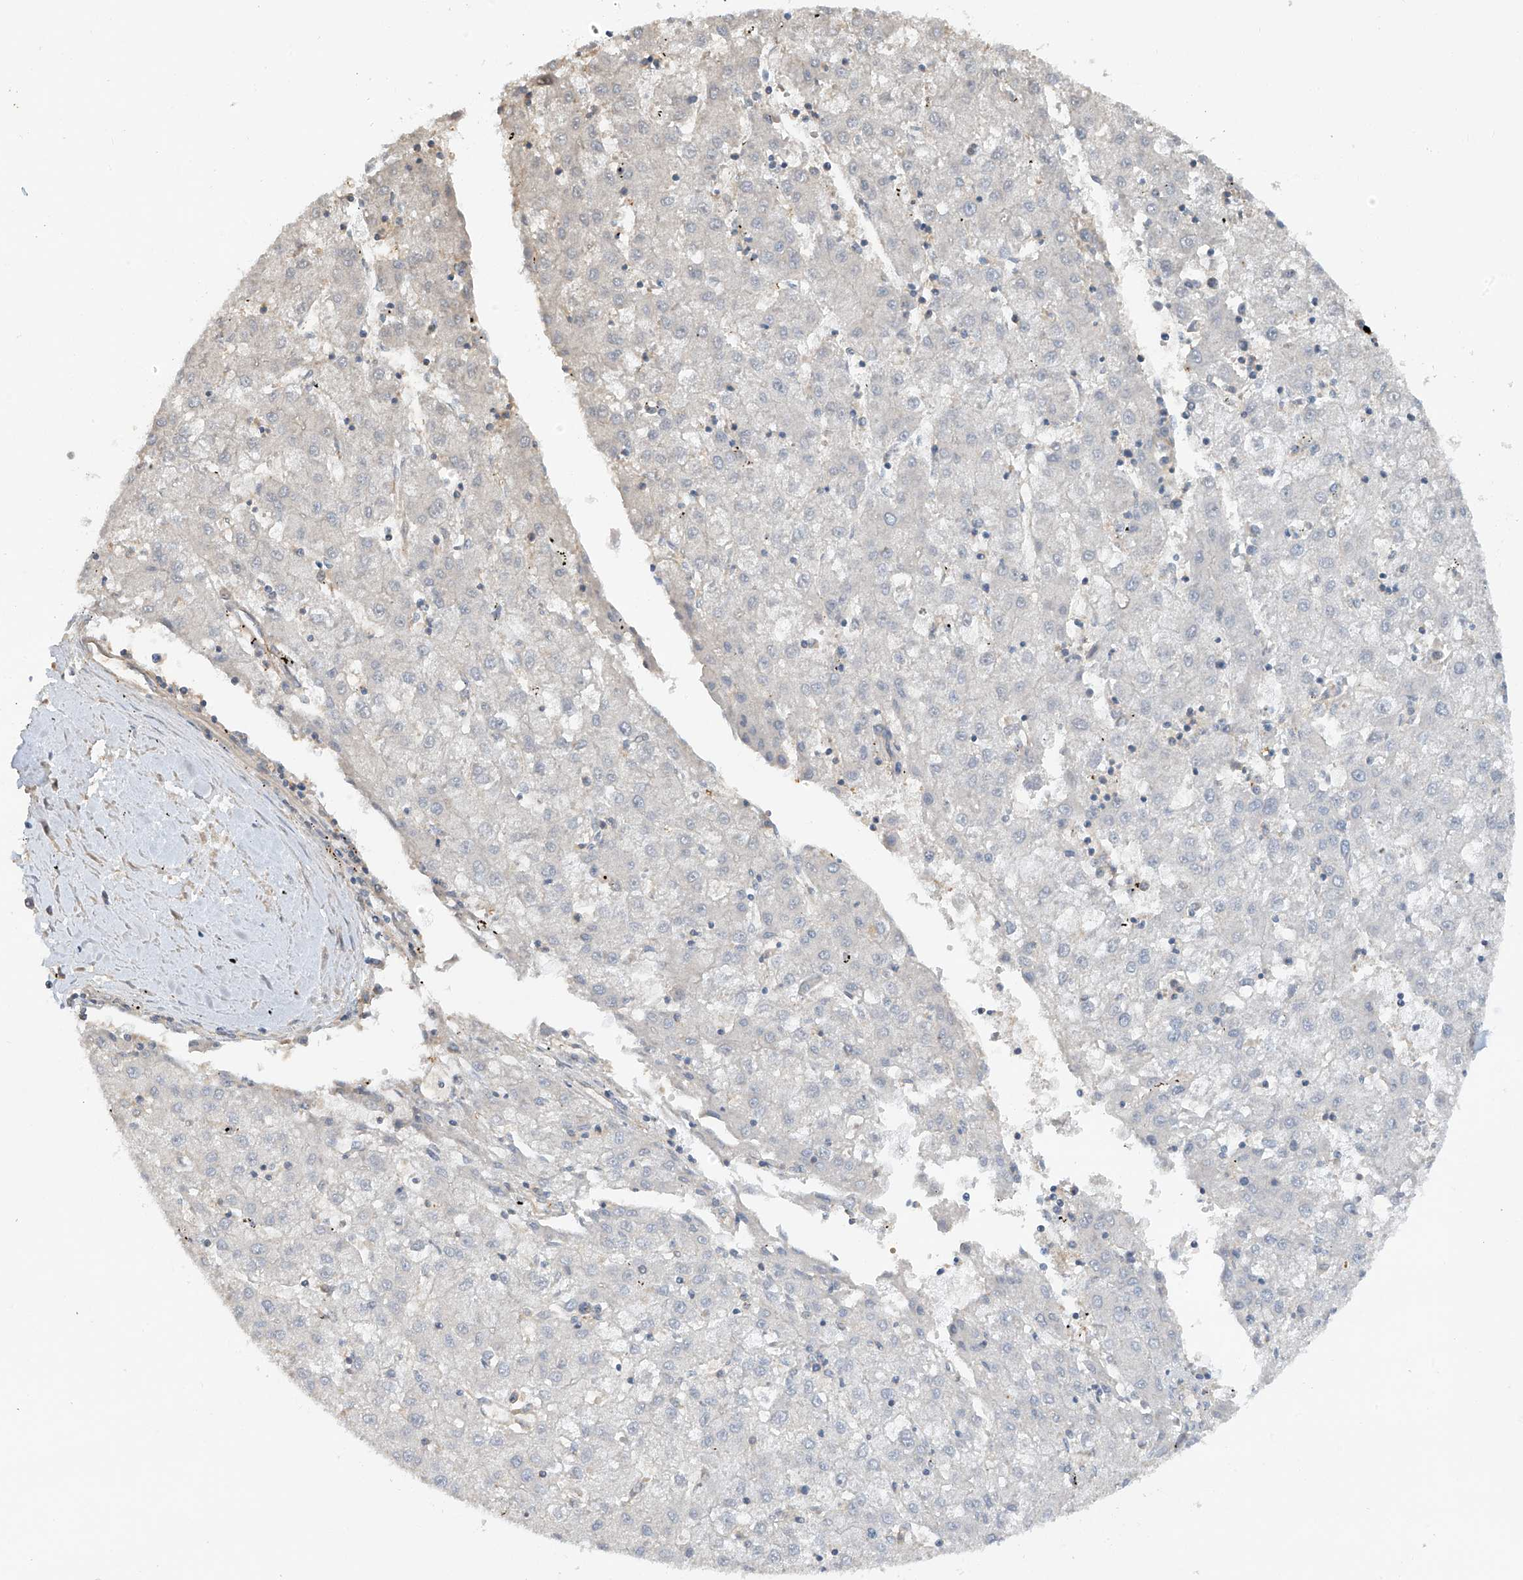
{"staining": {"intensity": "negative", "quantity": "none", "location": "none"}, "tissue": "liver cancer", "cell_type": "Tumor cells", "image_type": "cancer", "snomed": [{"axis": "morphology", "description": "Carcinoma, Hepatocellular, NOS"}, {"axis": "topography", "description": "Liver"}], "caption": "Immunohistochemical staining of liver hepatocellular carcinoma shows no significant expression in tumor cells.", "gene": "PMM1", "patient": {"sex": "male", "age": 72}}